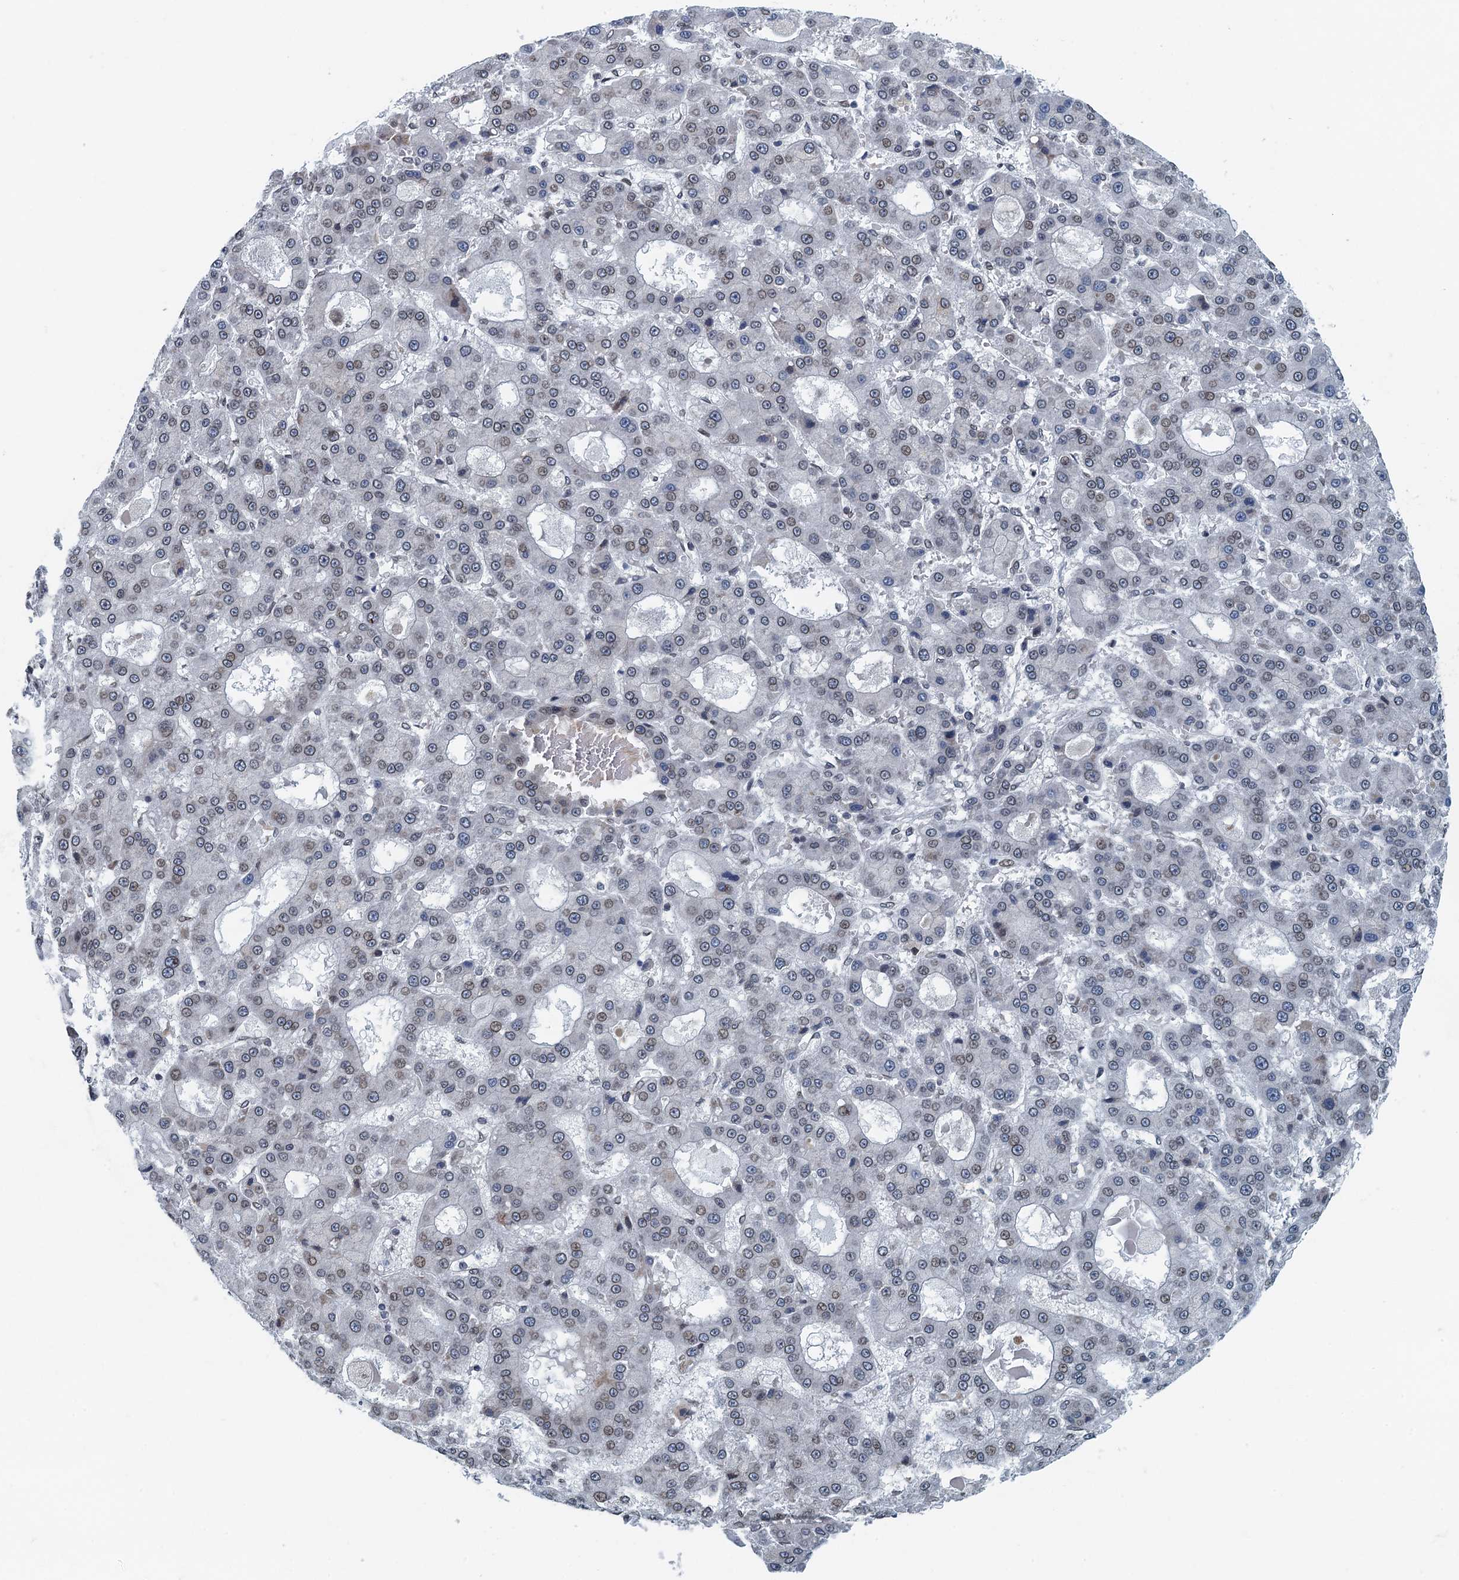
{"staining": {"intensity": "weak", "quantity": "25%-75%", "location": "cytoplasmic/membranous,nuclear"}, "tissue": "liver cancer", "cell_type": "Tumor cells", "image_type": "cancer", "snomed": [{"axis": "morphology", "description": "Carcinoma, Hepatocellular, NOS"}, {"axis": "topography", "description": "Liver"}], "caption": "DAB immunohistochemical staining of human hepatocellular carcinoma (liver) demonstrates weak cytoplasmic/membranous and nuclear protein staining in approximately 25%-75% of tumor cells.", "gene": "CCDC34", "patient": {"sex": "male", "age": 70}}